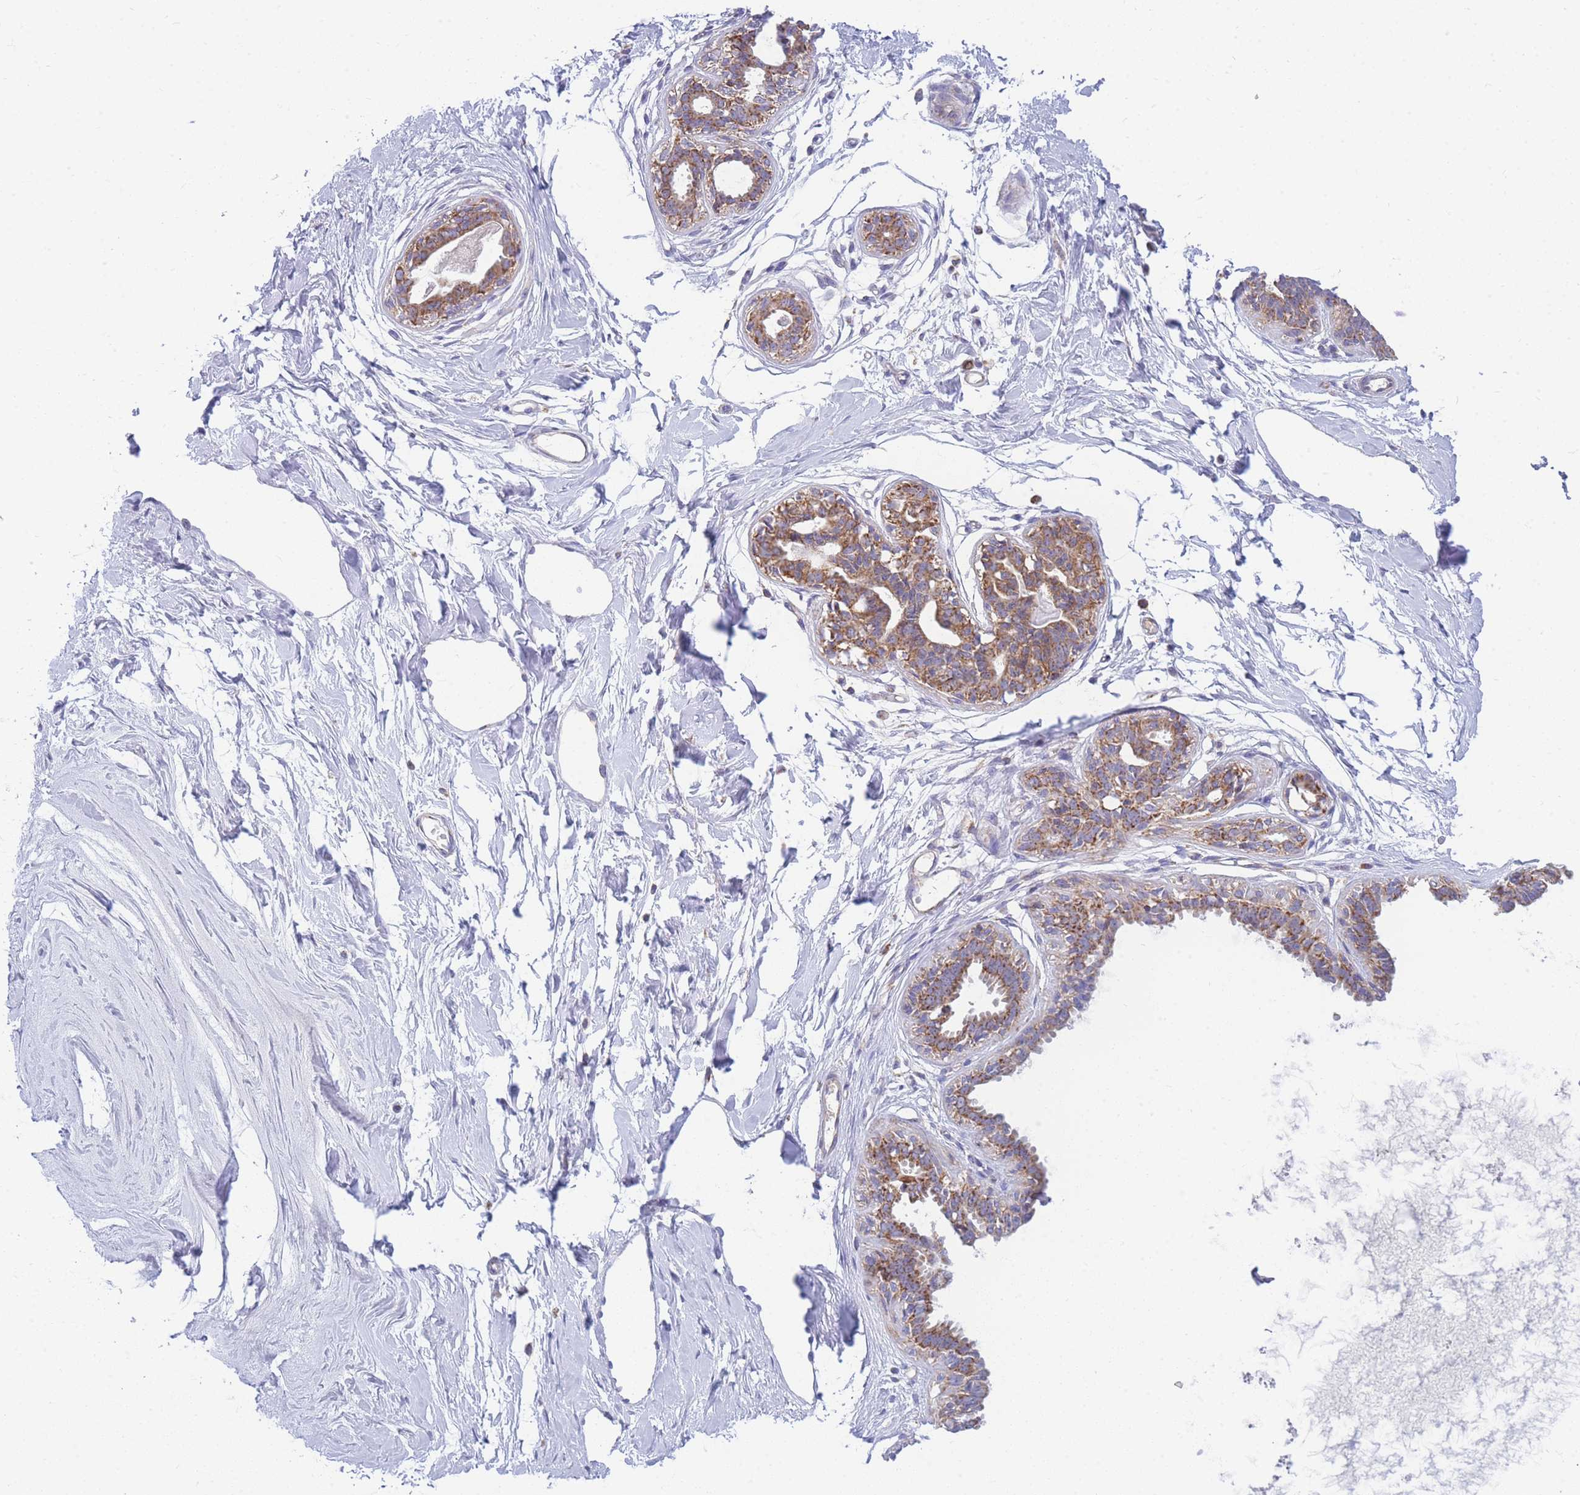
{"staining": {"intensity": "negative", "quantity": "none", "location": "none"}, "tissue": "breast", "cell_type": "Adipocytes", "image_type": "normal", "snomed": [{"axis": "morphology", "description": "Normal tissue, NOS"}, {"axis": "topography", "description": "Breast"}], "caption": "The micrograph reveals no significant positivity in adipocytes of breast.", "gene": "MRPS11", "patient": {"sex": "female", "age": 45}}